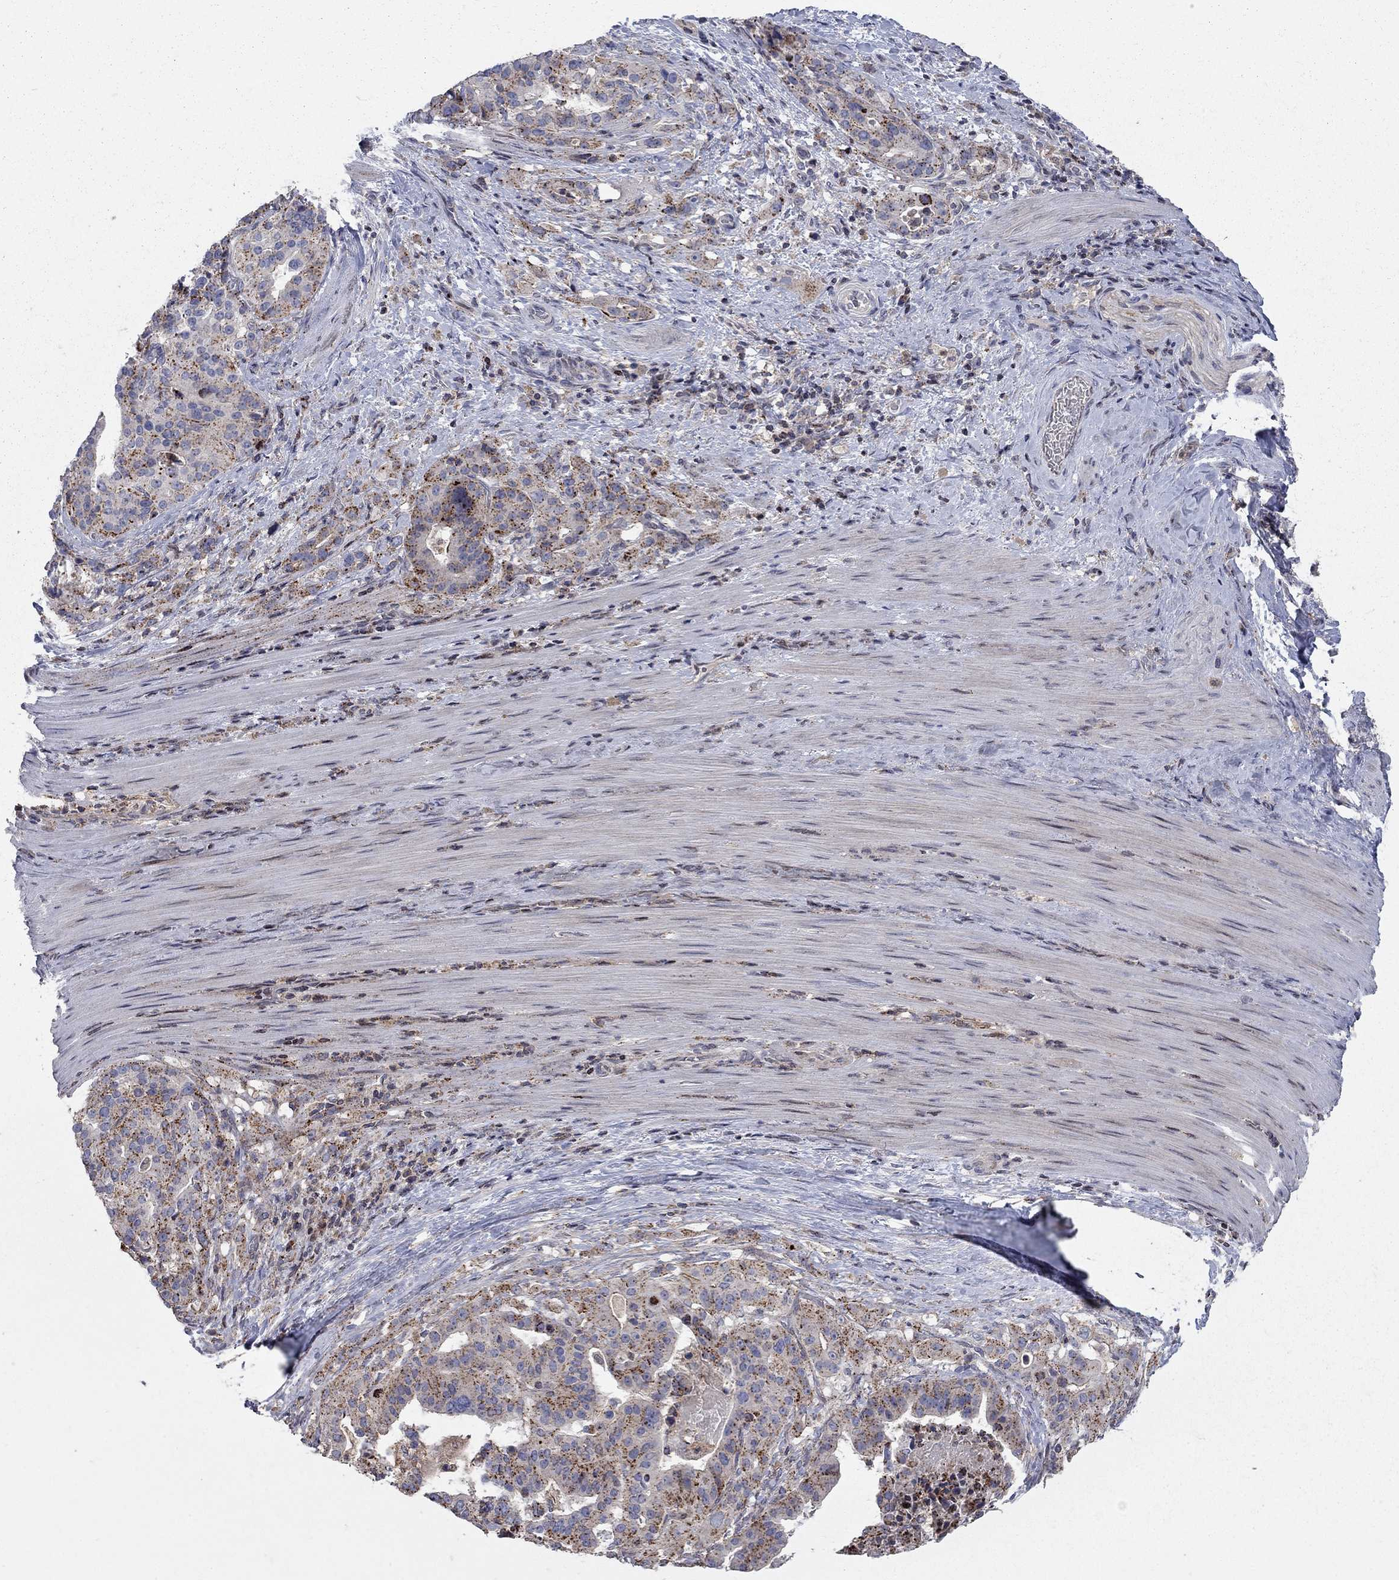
{"staining": {"intensity": "strong", "quantity": ">75%", "location": "cytoplasmic/membranous"}, "tissue": "stomach cancer", "cell_type": "Tumor cells", "image_type": "cancer", "snomed": [{"axis": "morphology", "description": "Adenocarcinoma, NOS"}, {"axis": "topography", "description": "Stomach"}], "caption": "This micrograph demonstrates immunohistochemistry staining of human stomach cancer (adenocarcinoma), with high strong cytoplasmic/membranous expression in approximately >75% of tumor cells.", "gene": "ERN2", "patient": {"sex": "male", "age": 48}}